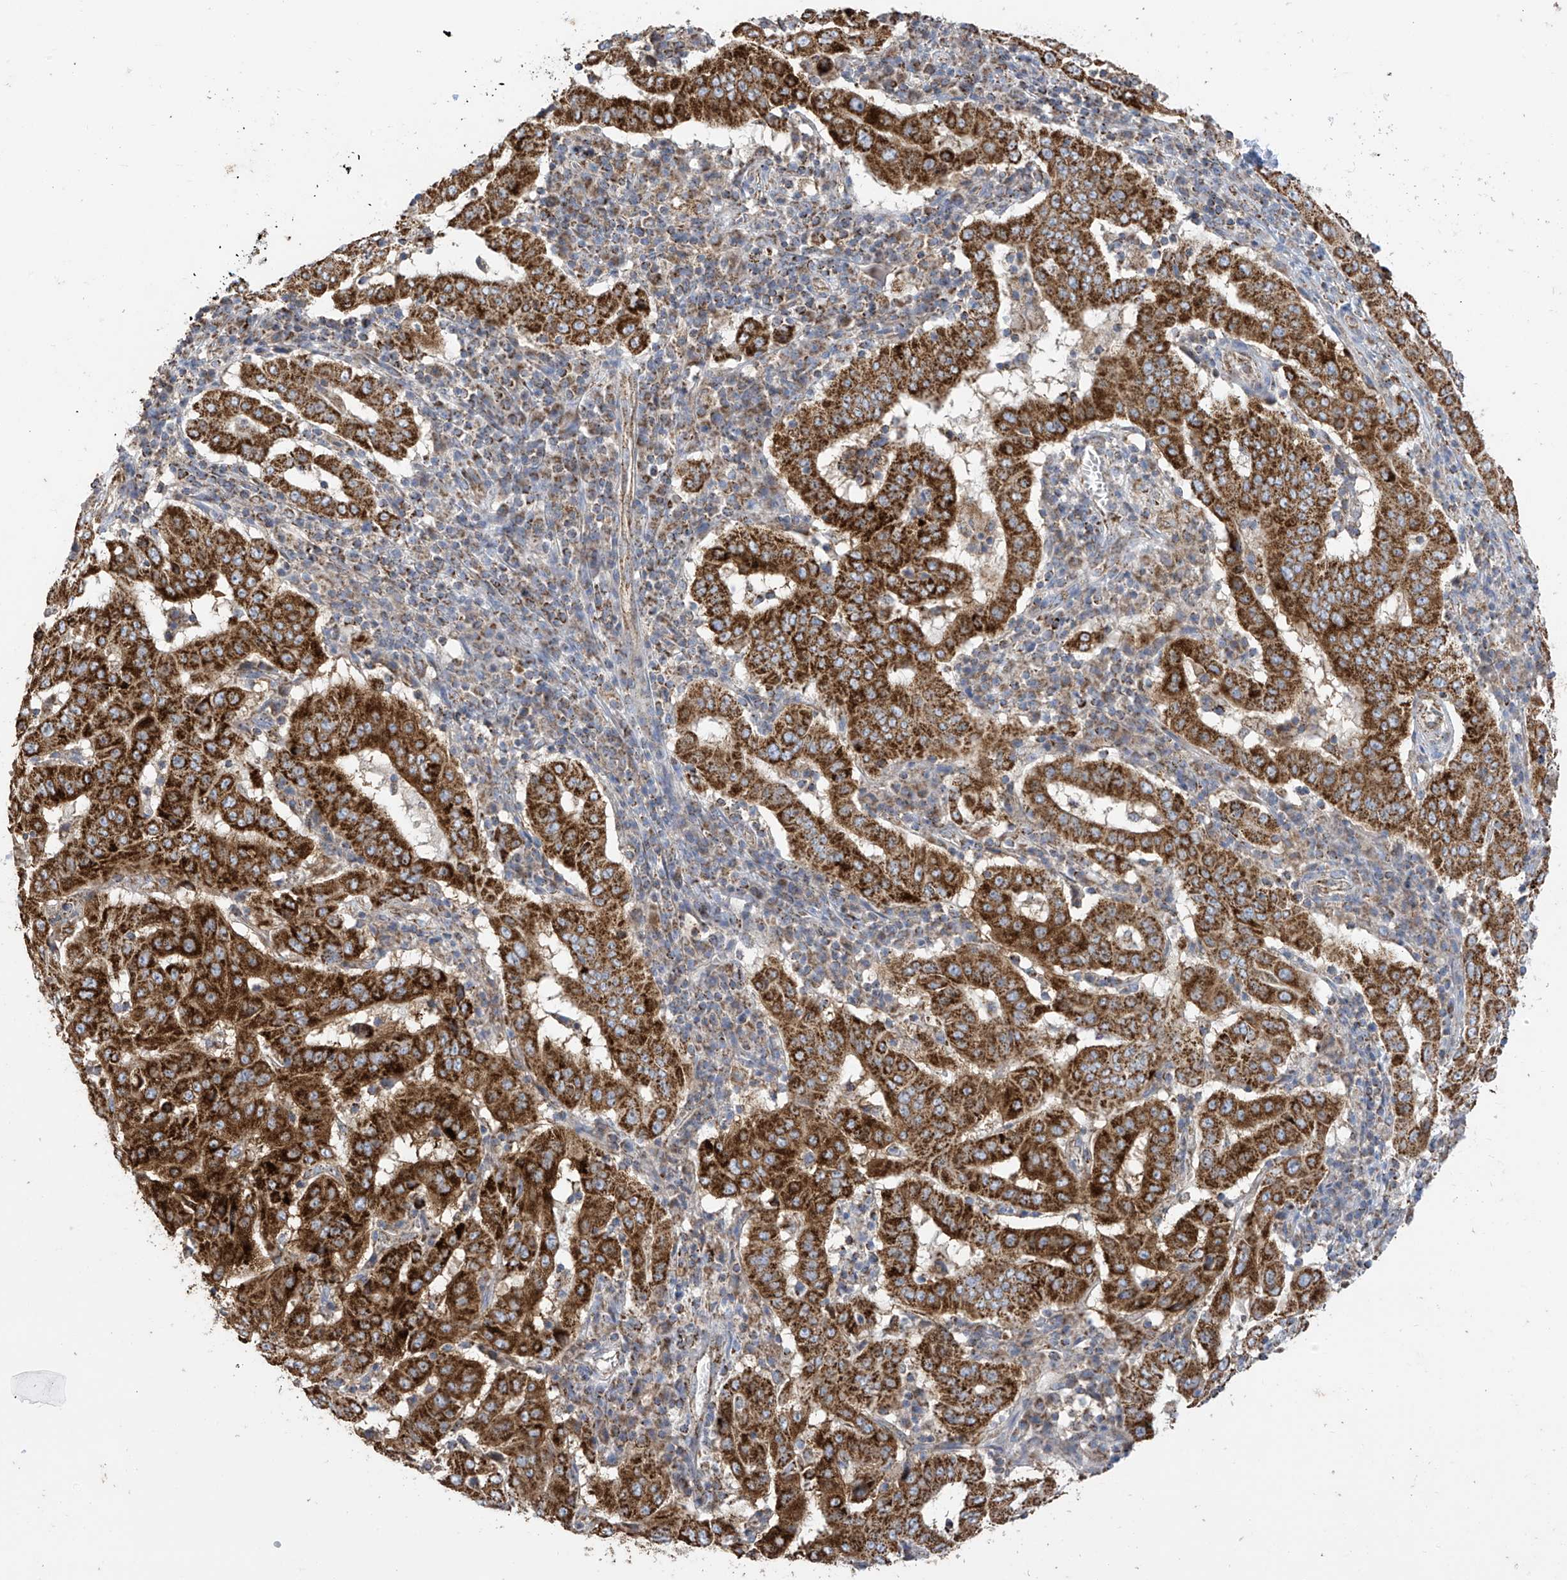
{"staining": {"intensity": "strong", "quantity": ">75%", "location": "cytoplasmic/membranous"}, "tissue": "pancreatic cancer", "cell_type": "Tumor cells", "image_type": "cancer", "snomed": [{"axis": "morphology", "description": "Adenocarcinoma, NOS"}, {"axis": "topography", "description": "Pancreas"}], "caption": "A high-resolution micrograph shows immunohistochemistry (IHC) staining of pancreatic cancer (adenocarcinoma), which exhibits strong cytoplasmic/membranous expression in about >75% of tumor cells. (DAB (3,3'-diaminobenzidine) IHC with brightfield microscopy, high magnification).", "gene": "PNPT1", "patient": {"sex": "male", "age": 63}}